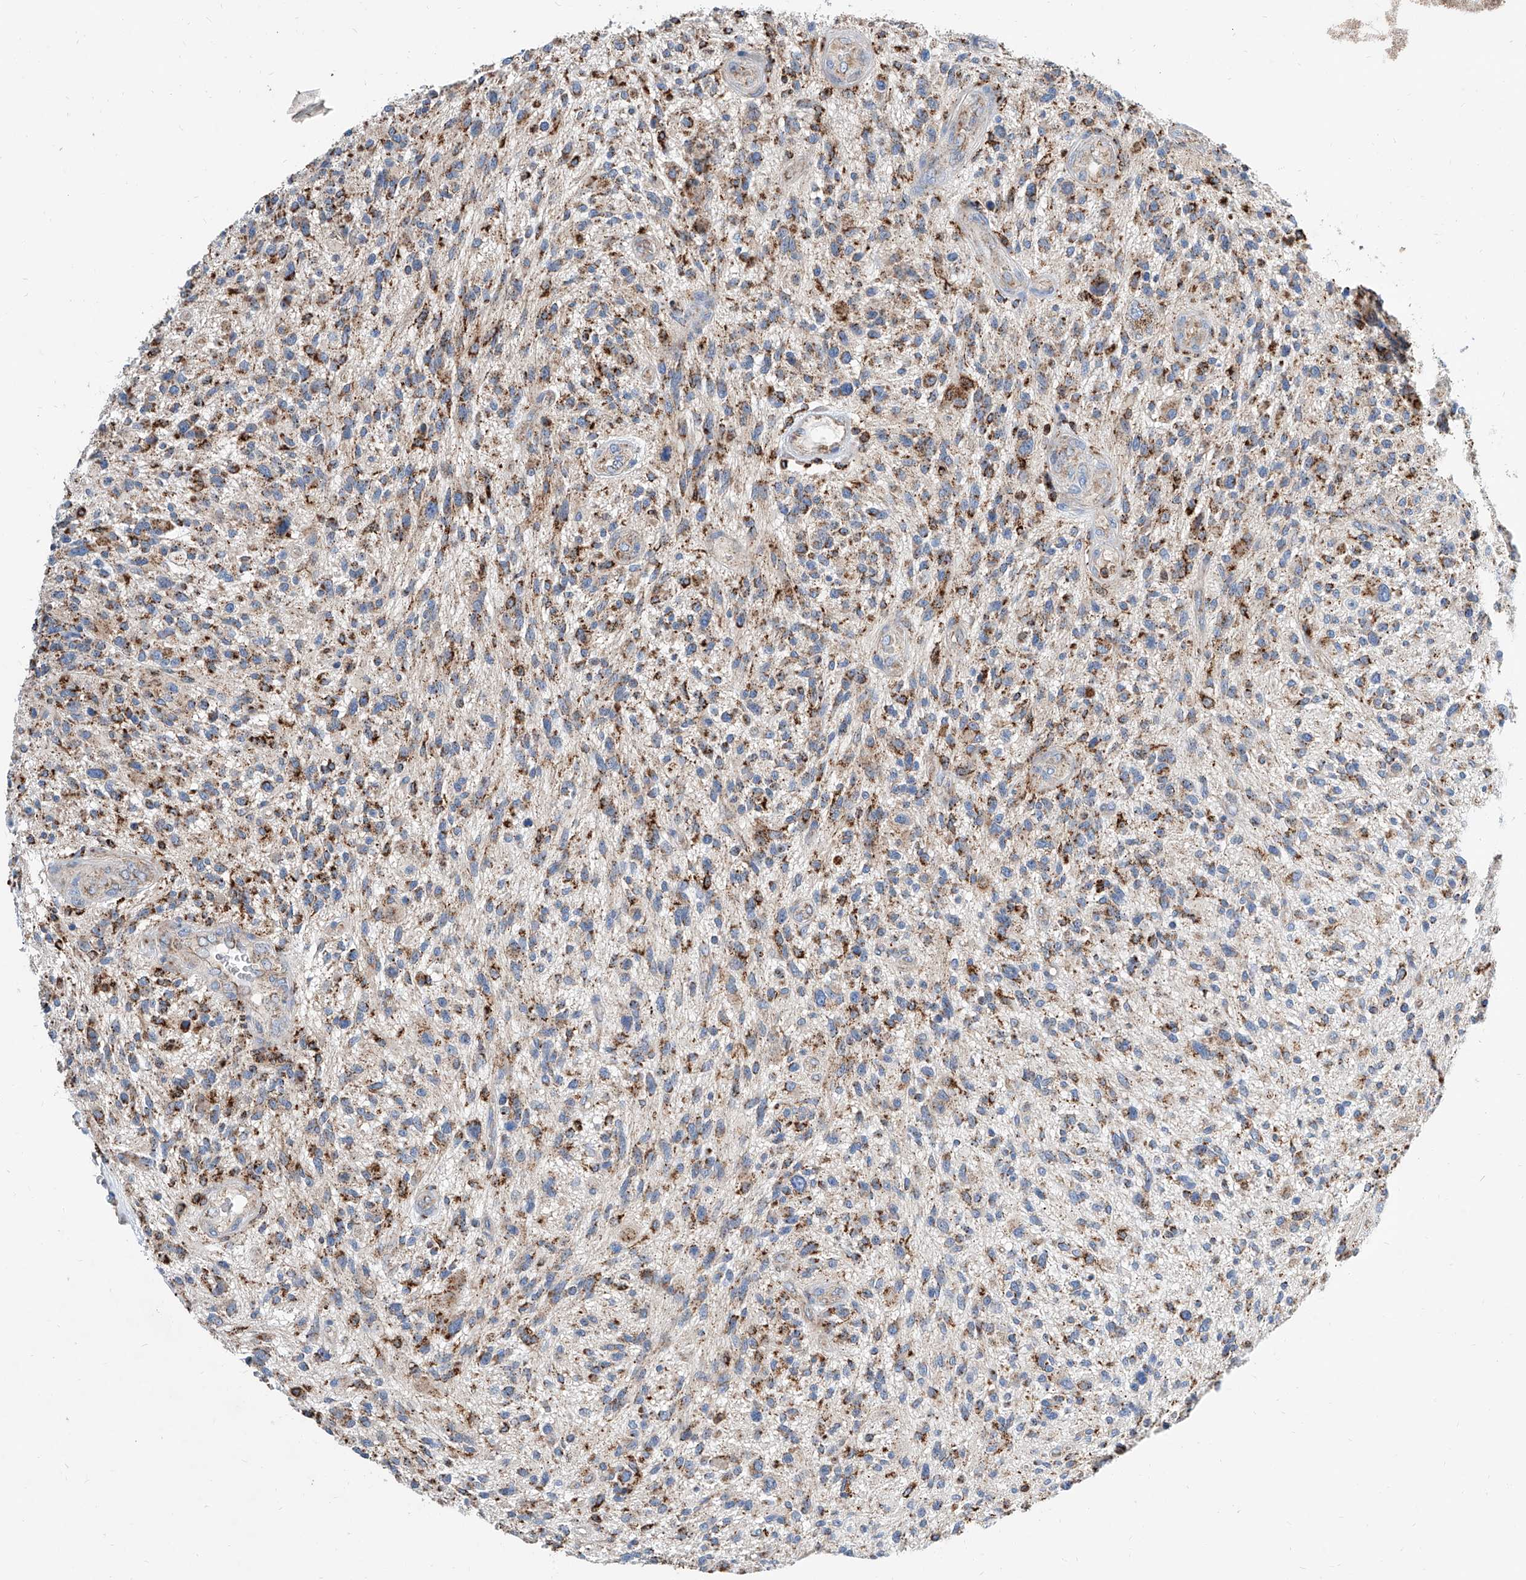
{"staining": {"intensity": "moderate", "quantity": "25%-75%", "location": "cytoplasmic/membranous"}, "tissue": "glioma", "cell_type": "Tumor cells", "image_type": "cancer", "snomed": [{"axis": "morphology", "description": "Glioma, malignant, High grade"}, {"axis": "topography", "description": "Brain"}], "caption": "High-power microscopy captured an immunohistochemistry (IHC) image of malignant glioma (high-grade), revealing moderate cytoplasmic/membranous expression in about 25%-75% of tumor cells.", "gene": "CPNE5", "patient": {"sex": "male", "age": 47}}